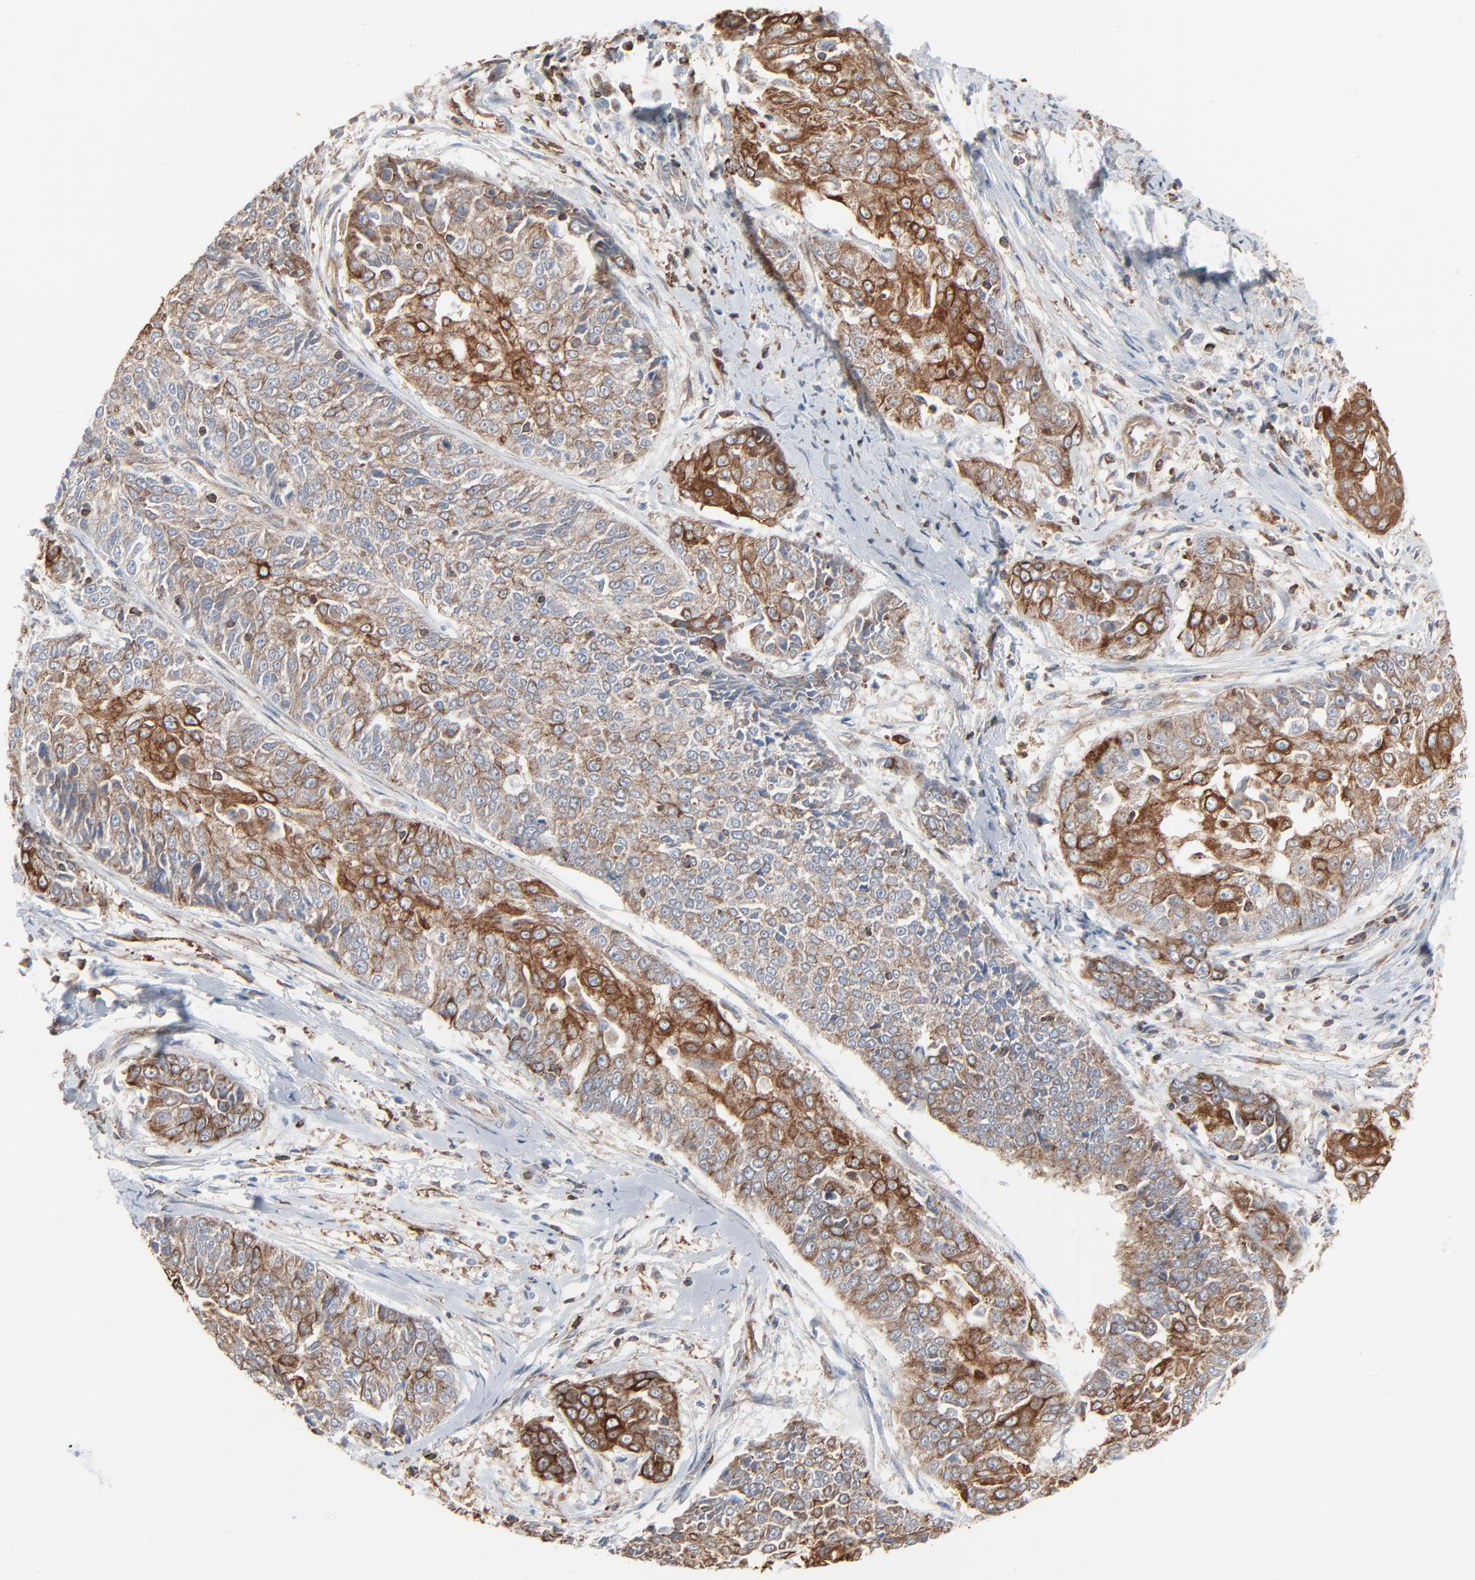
{"staining": {"intensity": "strong", "quantity": ">75%", "location": "cytoplasmic/membranous"}, "tissue": "cervical cancer", "cell_type": "Tumor cells", "image_type": "cancer", "snomed": [{"axis": "morphology", "description": "Squamous cell carcinoma, NOS"}, {"axis": "topography", "description": "Cervix"}], "caption": "A micrograph of cervical squamous cell carcinoma stained for a protein demonstrates strong cytoplasmic/membranous brown staining in tumor cells. The protein of interest is stained brown, and the nuclei are stained in blue (DAB (3,3'-diaminobenzidine) IHC with brightfield microscopy, high magnification).", "gene": "OPTN", "patient": {"sex": "female", "age": 64}}